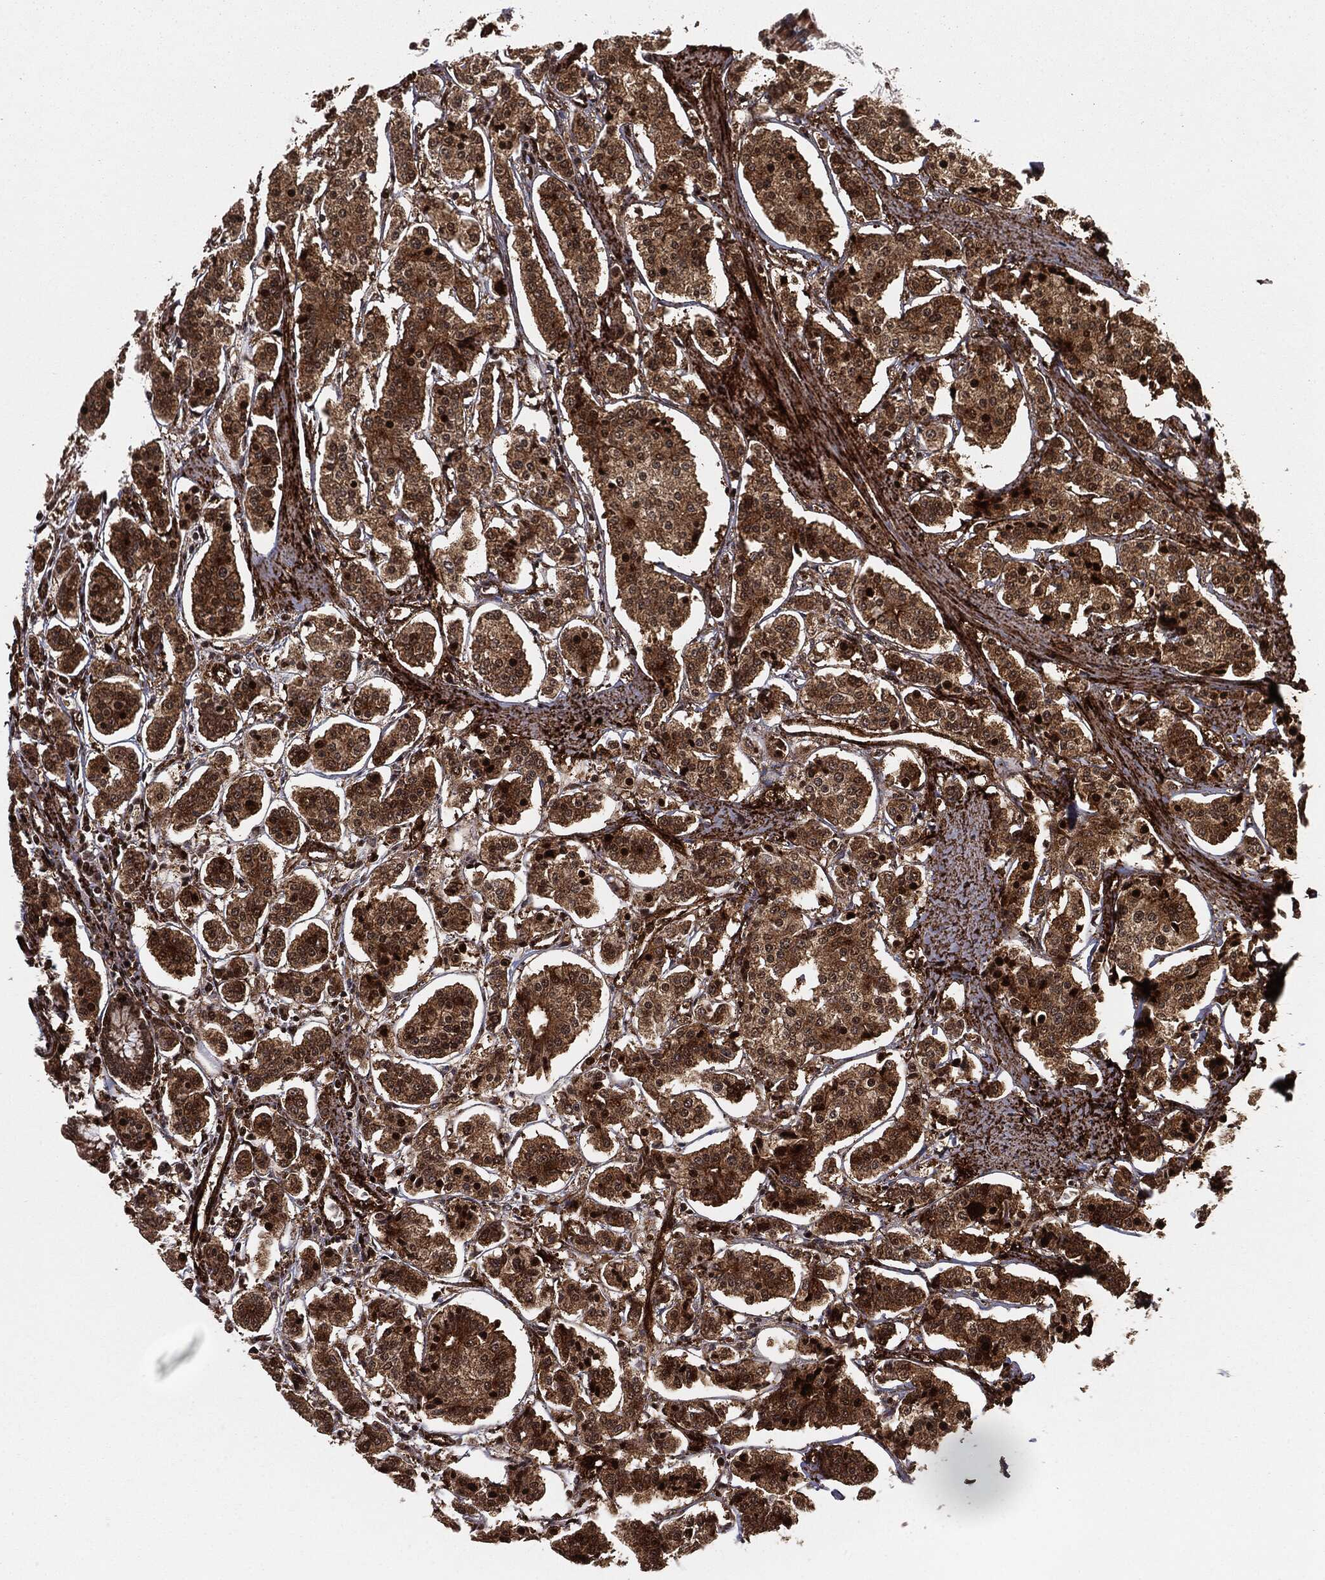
{"staining": {"intensity": "moderate", "quantity": ">75%", "location": "cytoplasmic/membranous"}, "tissue": "carcinoid", "cell_type": "Tumor cells", "image_type": "cancer", "snomed": [{"axis": "morphology", "description": "Carcinoid, malignant, NOS"}, {"axis": "topography", "description": "Small intestine"}], "caption": "Immunohistochemistry image of human malignant carcinoid stained for a protein (brown), which demonstrates medium levels of moderate cytoplasmic/membranous staining in about >75% of tumor cells.", "gene": "PTEN", "patient": {"sex": "female", "age": 65}}